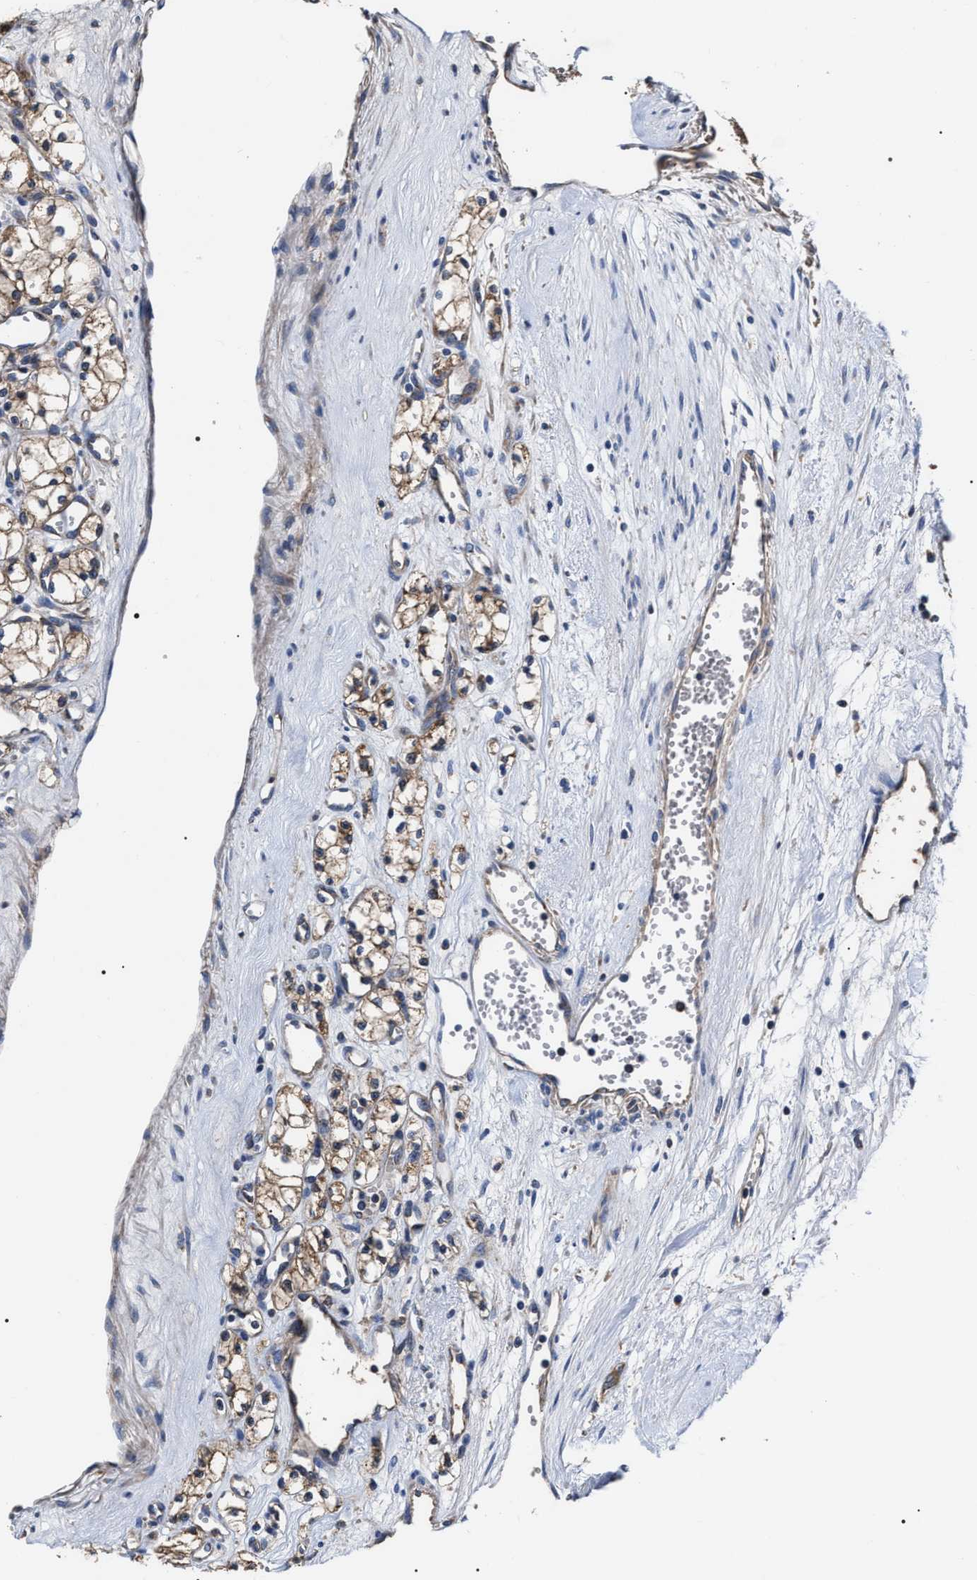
{"staining": {"intensity": "moderate", "quantity": ">75%", "location": "cytoplasmic/membranous"}, "tissue": "renal cancer", "cell_type": "Tumor cells", "image_type": "cancer", "snomed": [{"axis": "morphology", "description": "Adenocarcinoma, NOS"}, {"axis": "topography", "description": "Kidney"}], "caption": "Approximately >75% of tumor cells in human renal cancer (adenocarcinoma) demonstrate moderate cytoplasmic/membranous protein positivity as visualized by brown immunohistochemical staining.", "gene": "MACC1", "patient": {"sex": "male", "age": 59}}